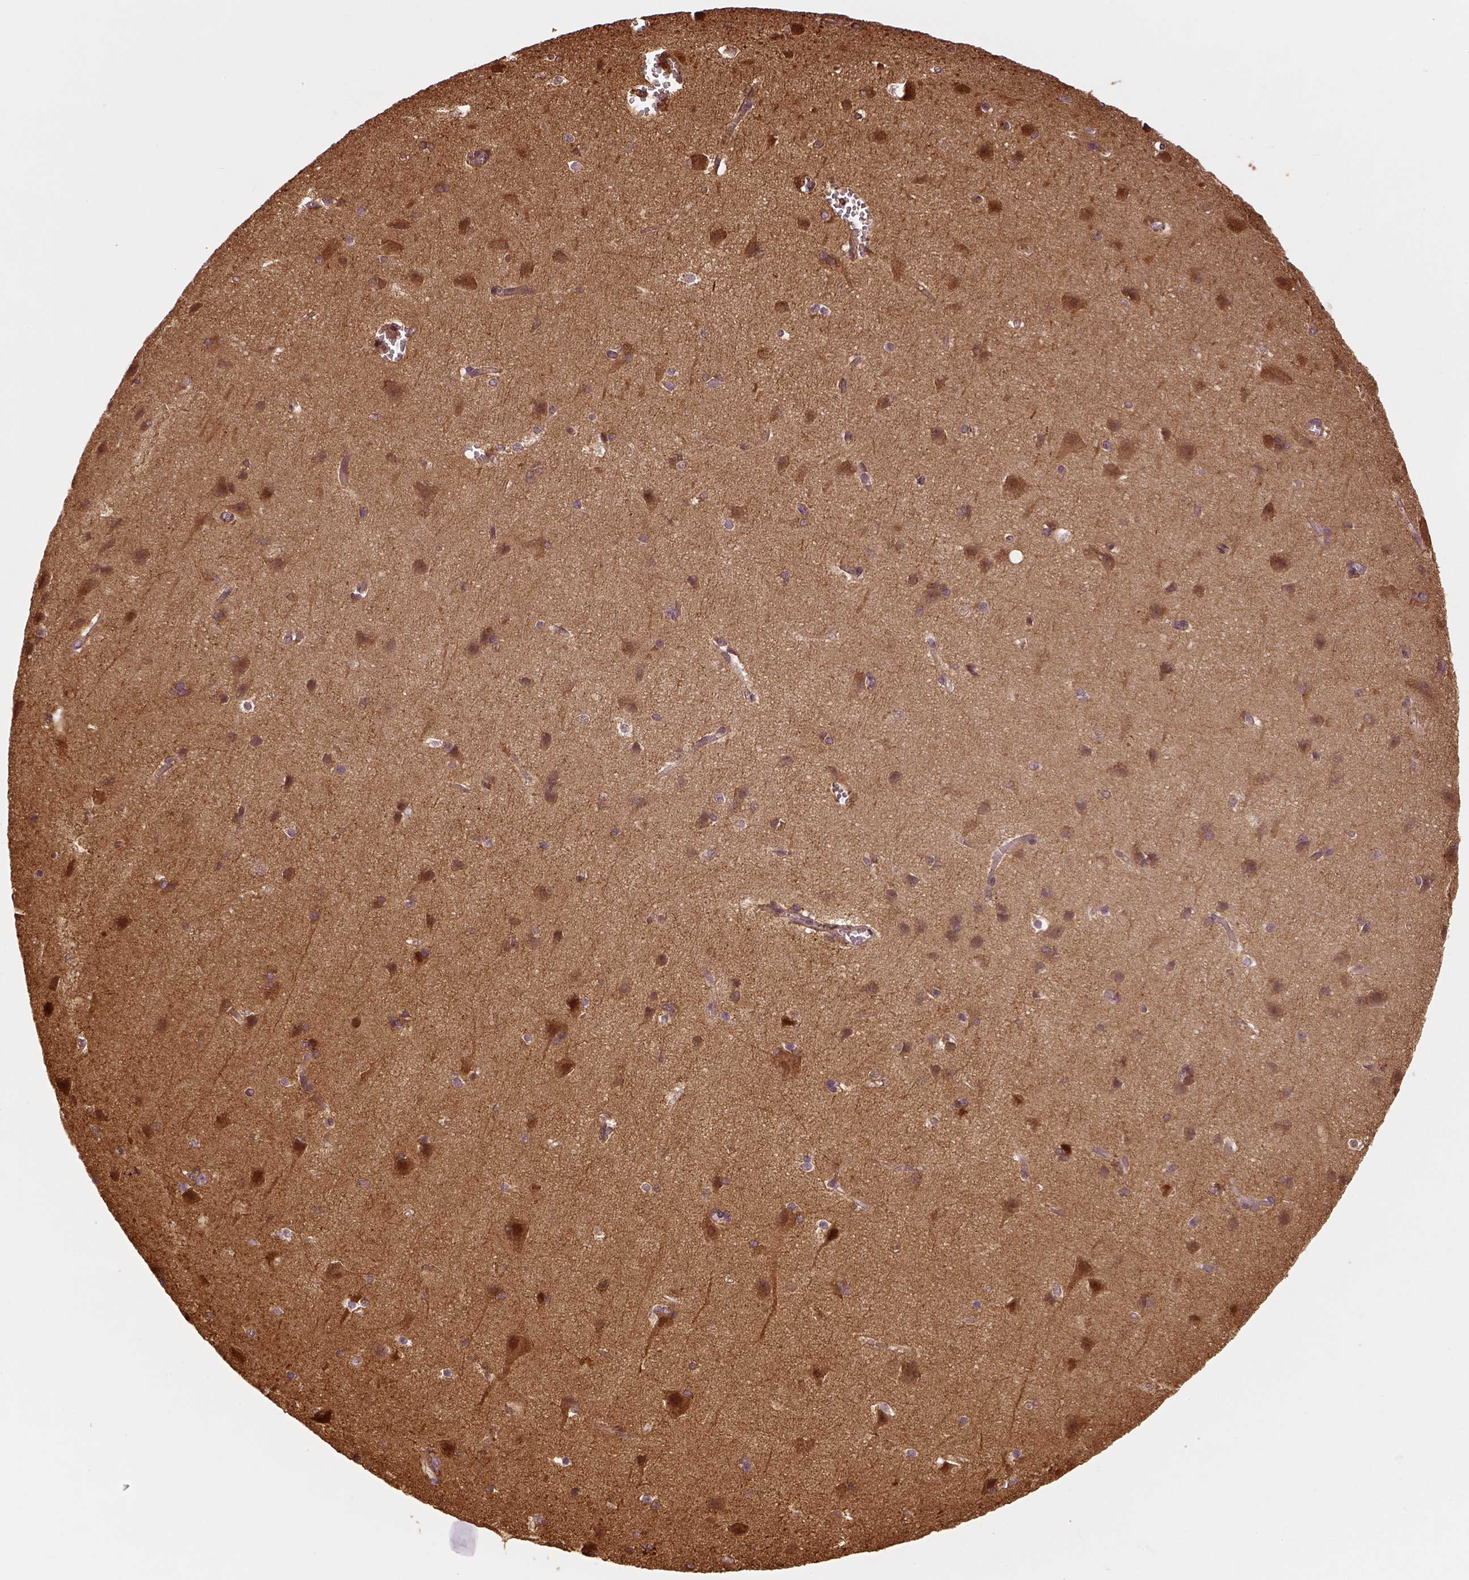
{"staining": {"intensity": "negative", "quantity": "none", "location": "none"}, "tissue": "cerebral cortex", "cell_type": "Endothelial cells", "image_type": "normal", "snomed": [{"axis": "morphology", "description": "Normal tissue, NOS"}, {"axis": "topography", "description": "Cerebral cortex"}], "caption": "Endothelial cells are negative for protein expression in unremarkable human cerebral cortex.", "gene": "NECAB1", "patient": {"sex": "male", "age": 37}}